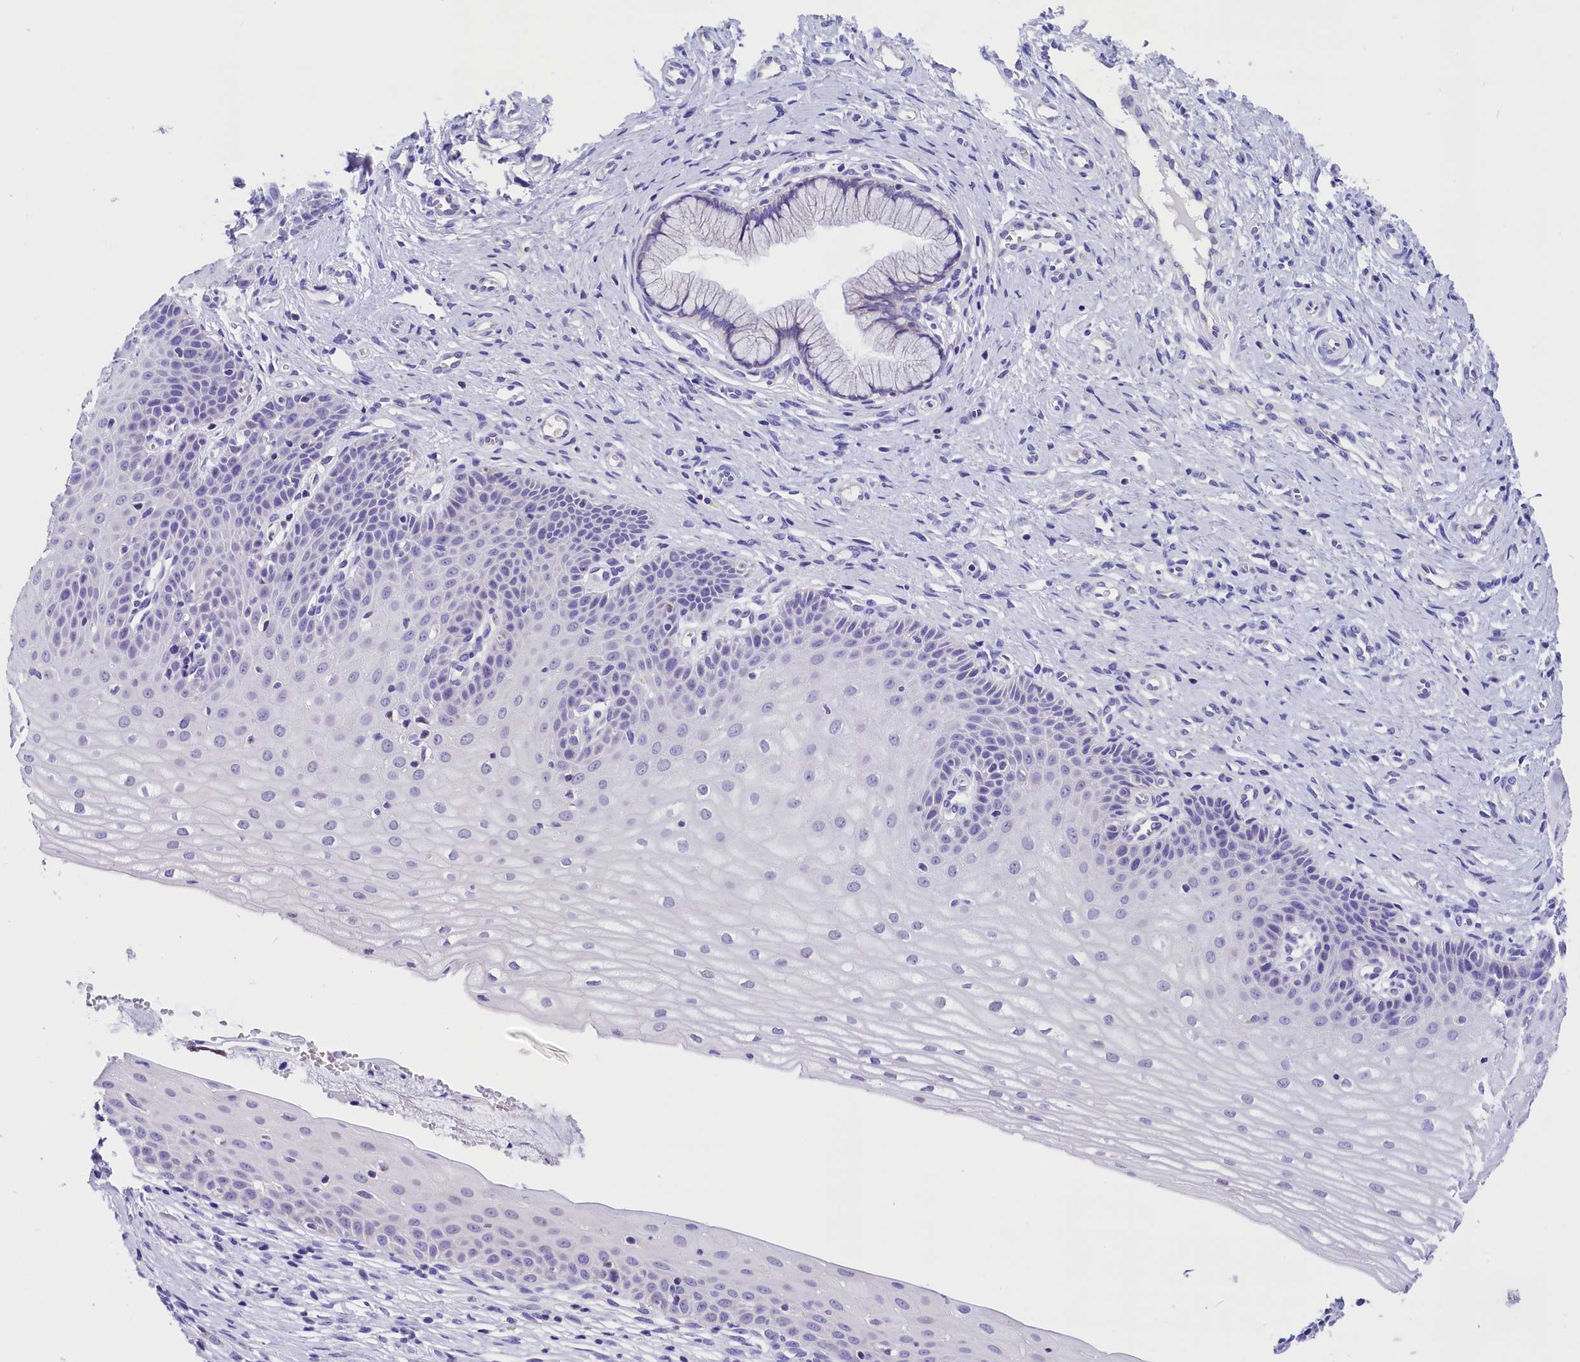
{"staining": {"intensity": "negative", "quantity": "none", "location": "none"}, "tissue": "cervix", "cell_type": "Glandular cells", "image_type": "normal", "snomed": [{"axis": "morphology", "description": "Normal tissue, NOS"}, {"axis": "topography", "description": "Cervix"}], "caption": "Glandular cells show no significant positivity in benign cervix. (IHC, brightfield microscopy, high magnification).", "gene": "ABAT", "patient": {"sex": "female", "age": 36}}